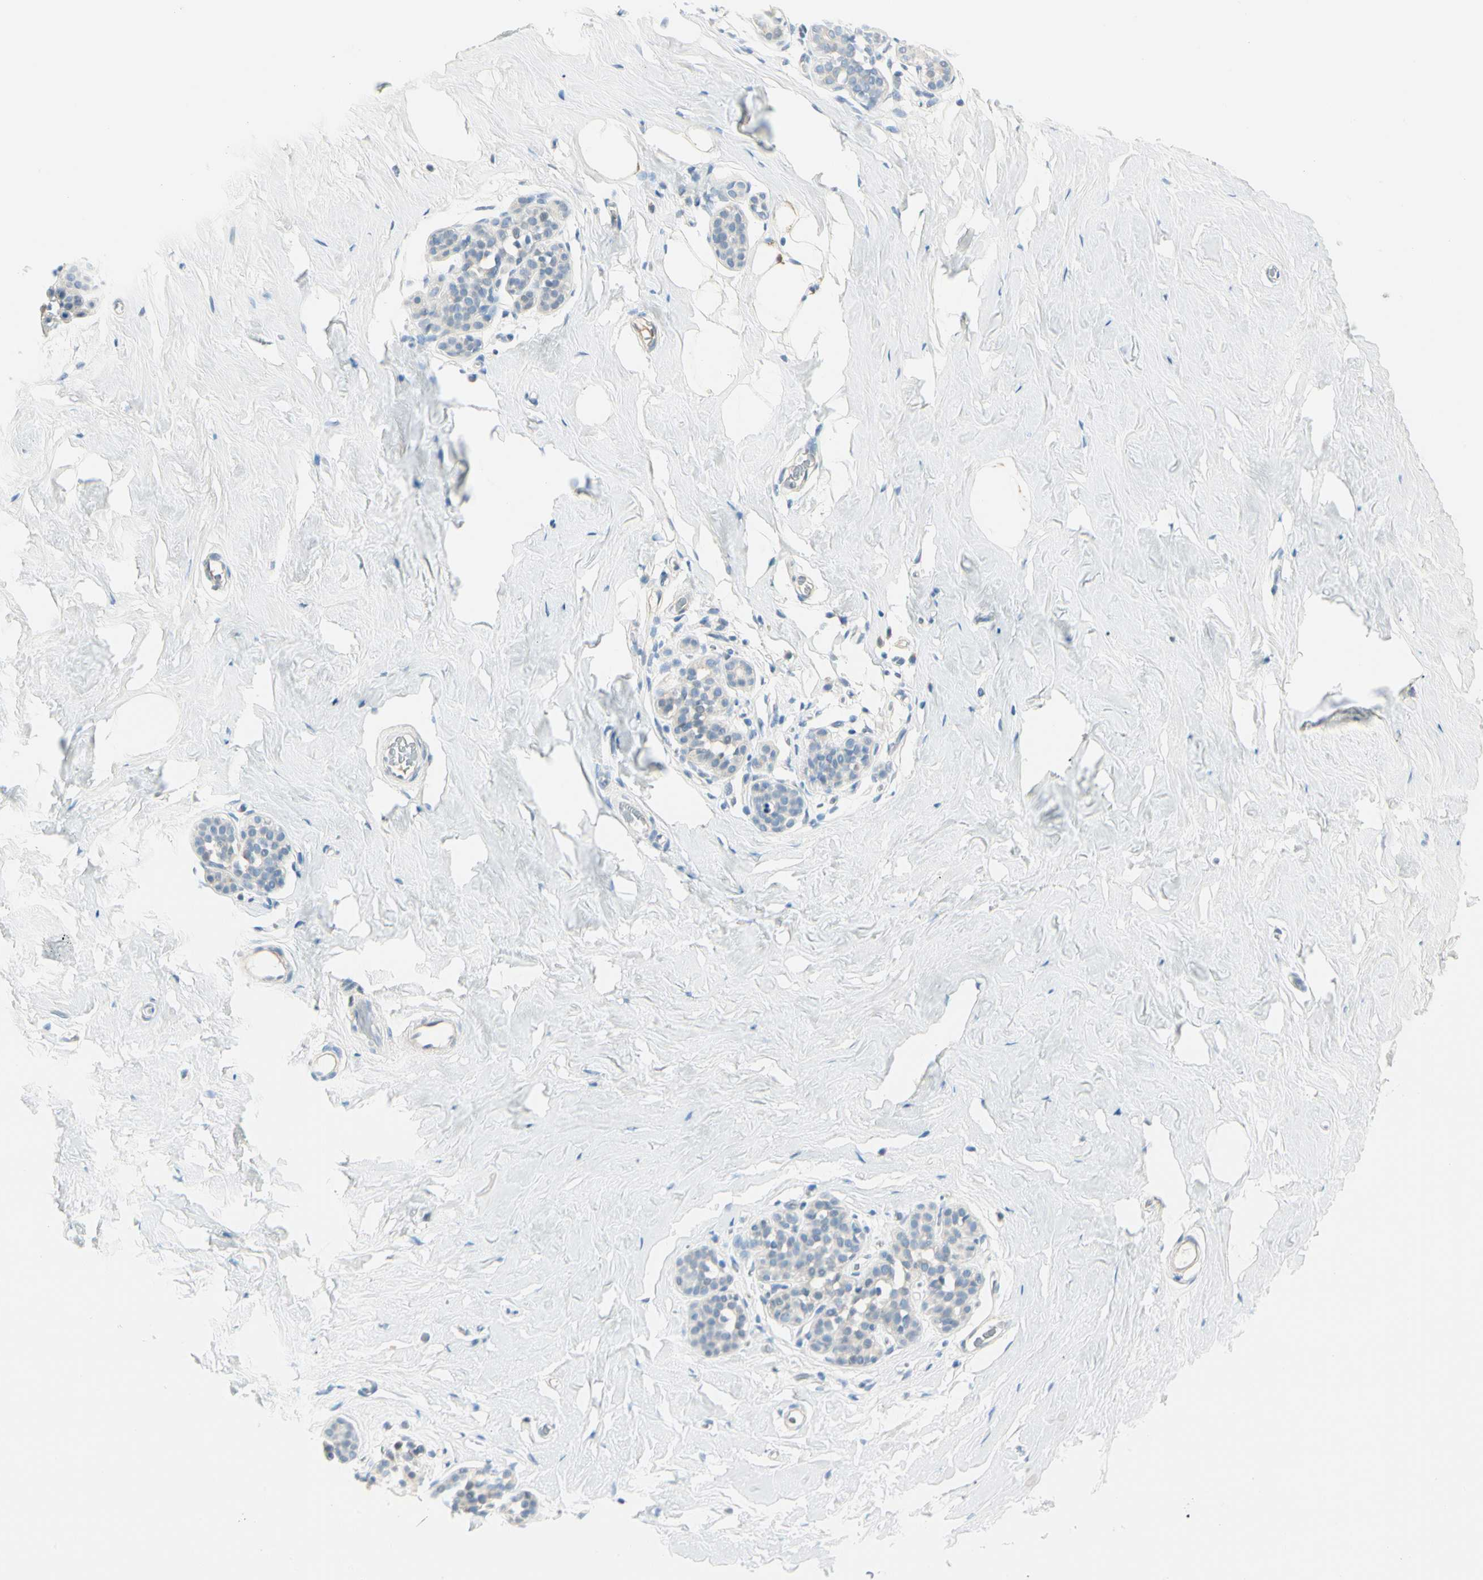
{"staining": {"intensity": "negative", "quantity": "none", "location": "none"}, "tissue": "breast", "cell_type": "Adipocytes", "image_type": "normal", "snomed": [{"axis": "morphology", "description": "Normal tissue, NOS"}, {"axis": "topography", "description": "Breast"}], "caption": "A high-resolution histopathology image shows immunohistochemistry (IHC) staining of normal breast, which reveals no significant expression in adipocytes.", "gene": "SLC6A15", "patient": {"sex": "female", "age": 75}}